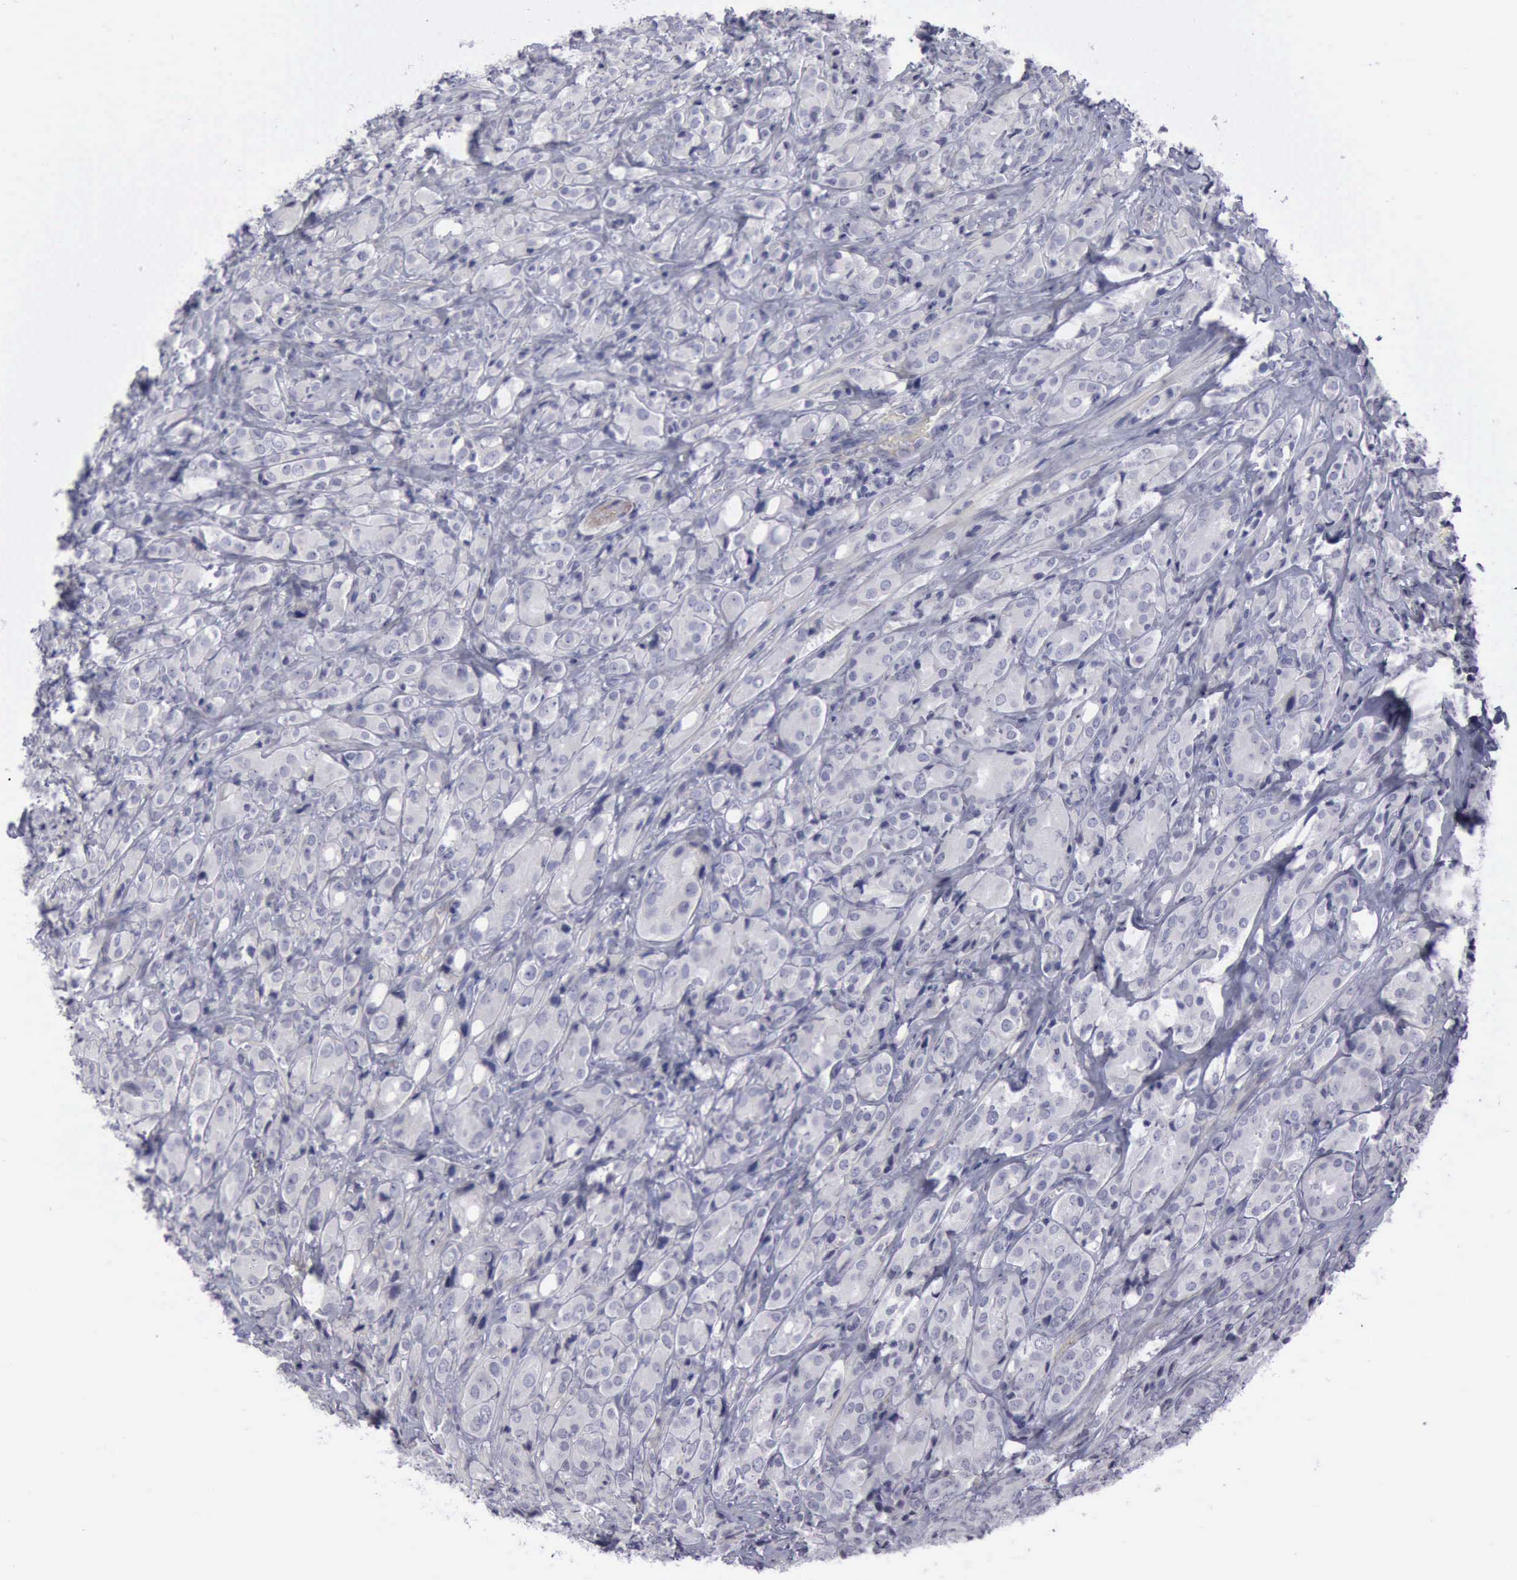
{"staining": {"intensity": "negative", "quantity": "none", "location": "none"}, "tissue": "prostate cancer", "cell_type": "Tumor cells", "image_type": "cancer", "snomed": [{"axis": "morphology", "description": "Adenocarcinoma, High grade"}, {"axis": "topography", "description": "Prostate"}], "caption": "Immunohistochemistry (IHC) micrograph of human prostate cancer stained for a protein (brown), which demonstrates no expression in tumor cells. (Brightfield microscopy of DAB IHC at high magnification).", "gene": "CDH2", "patient": {"sex": "male", "age": 68}}